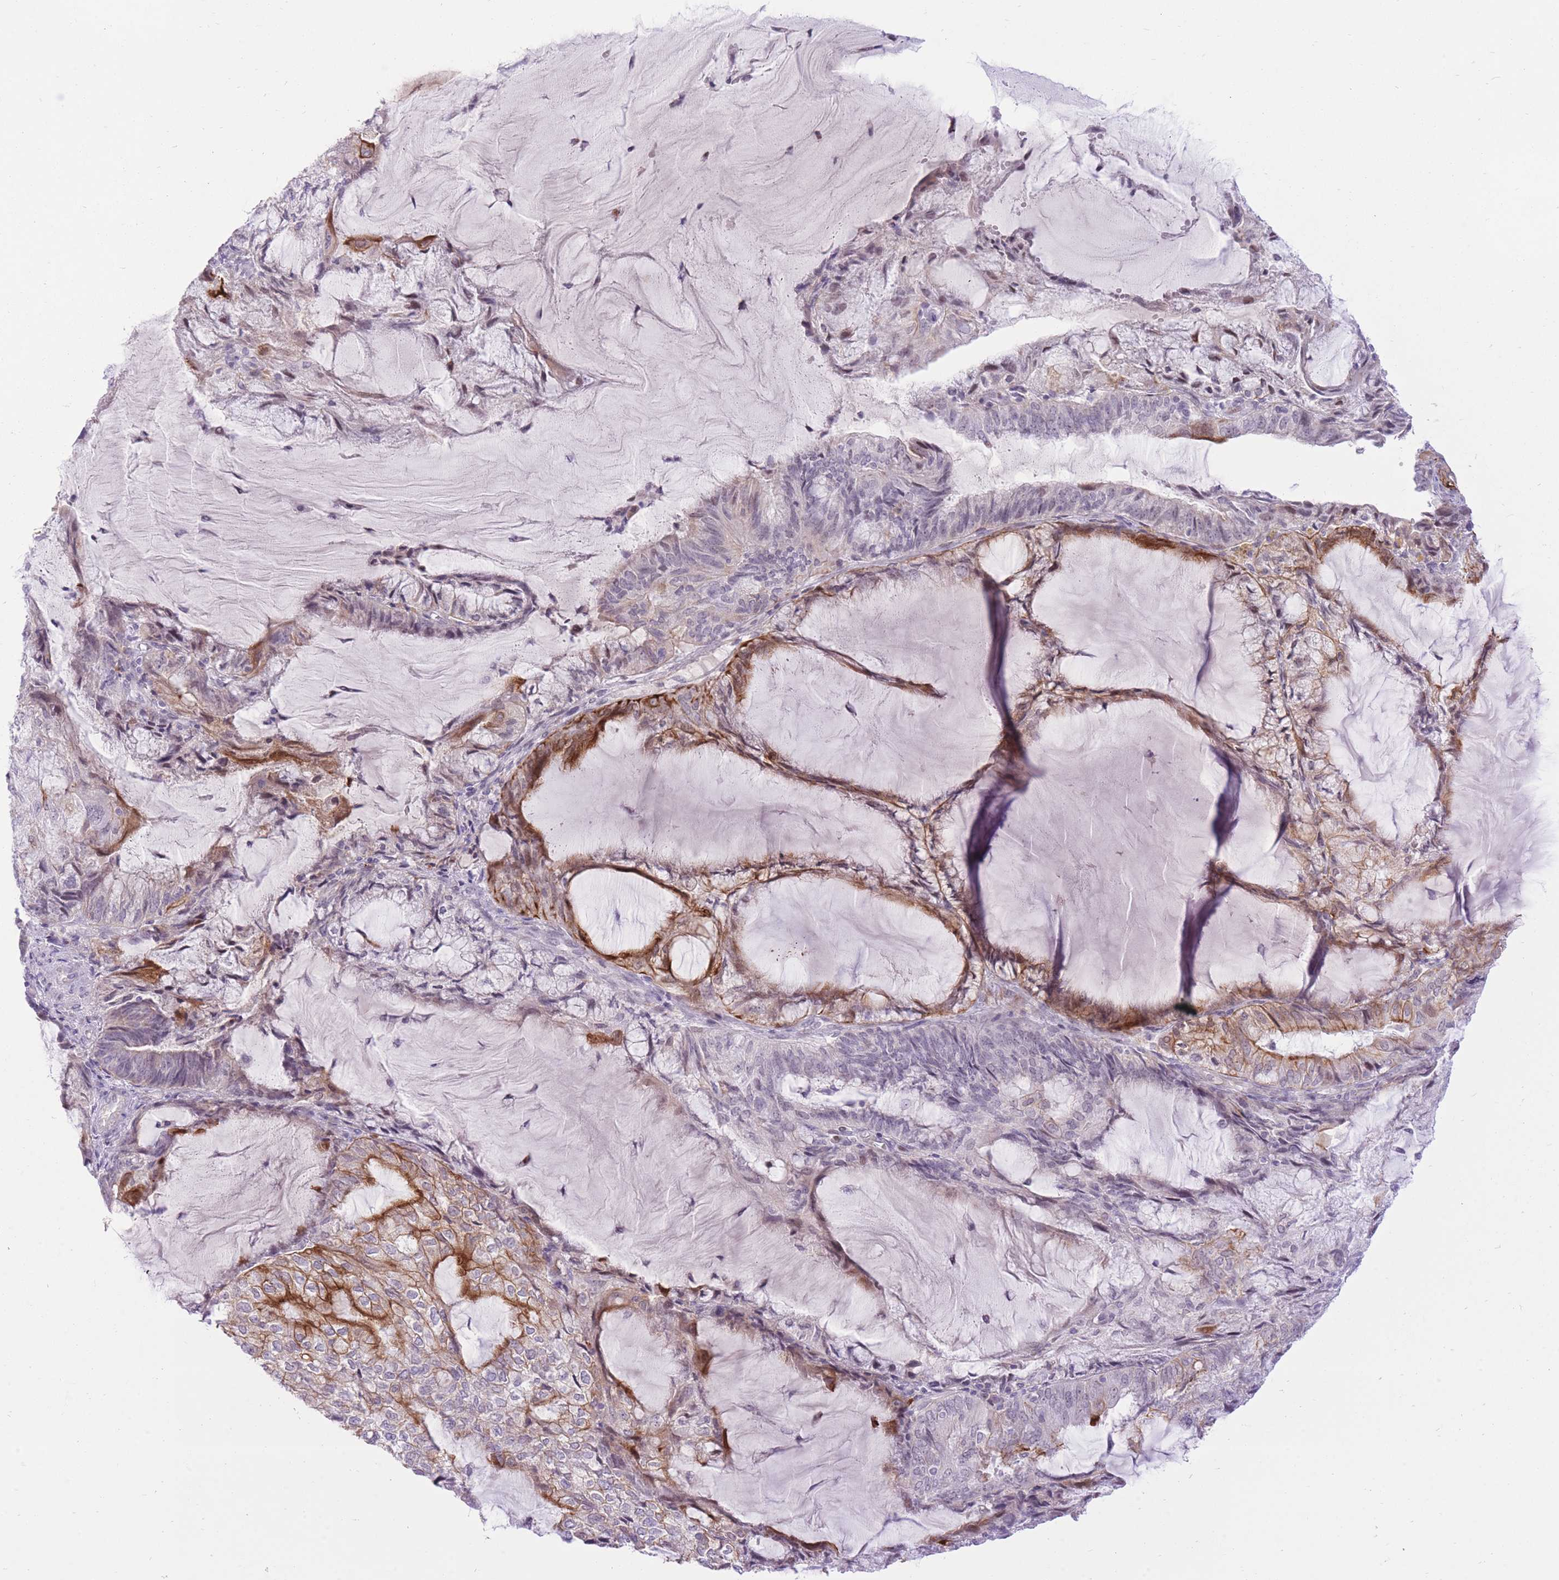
{"staining": {"intensity": "moderate", "quantity": "<25%", "location": "cytoplasmic/membranous"}, "tissue": "endometrial cancer", "cell_type": "Tumor cells", "image_type": "cancer", "snomed": [{"axis": "morphology", "description": "Adenocarcinoma, NOS"}, {"axis": "topography", "description": "Endometrium"}], "caption": "This histopathology image demonstrates IHC staining of human adenocarcinoma (endometrial), with low moderate cytoplasmic/membranous staining in approximately <25% of tumor cells.", "gene": "MEIS3", "patient": {"sex": "female", "age": 81}}